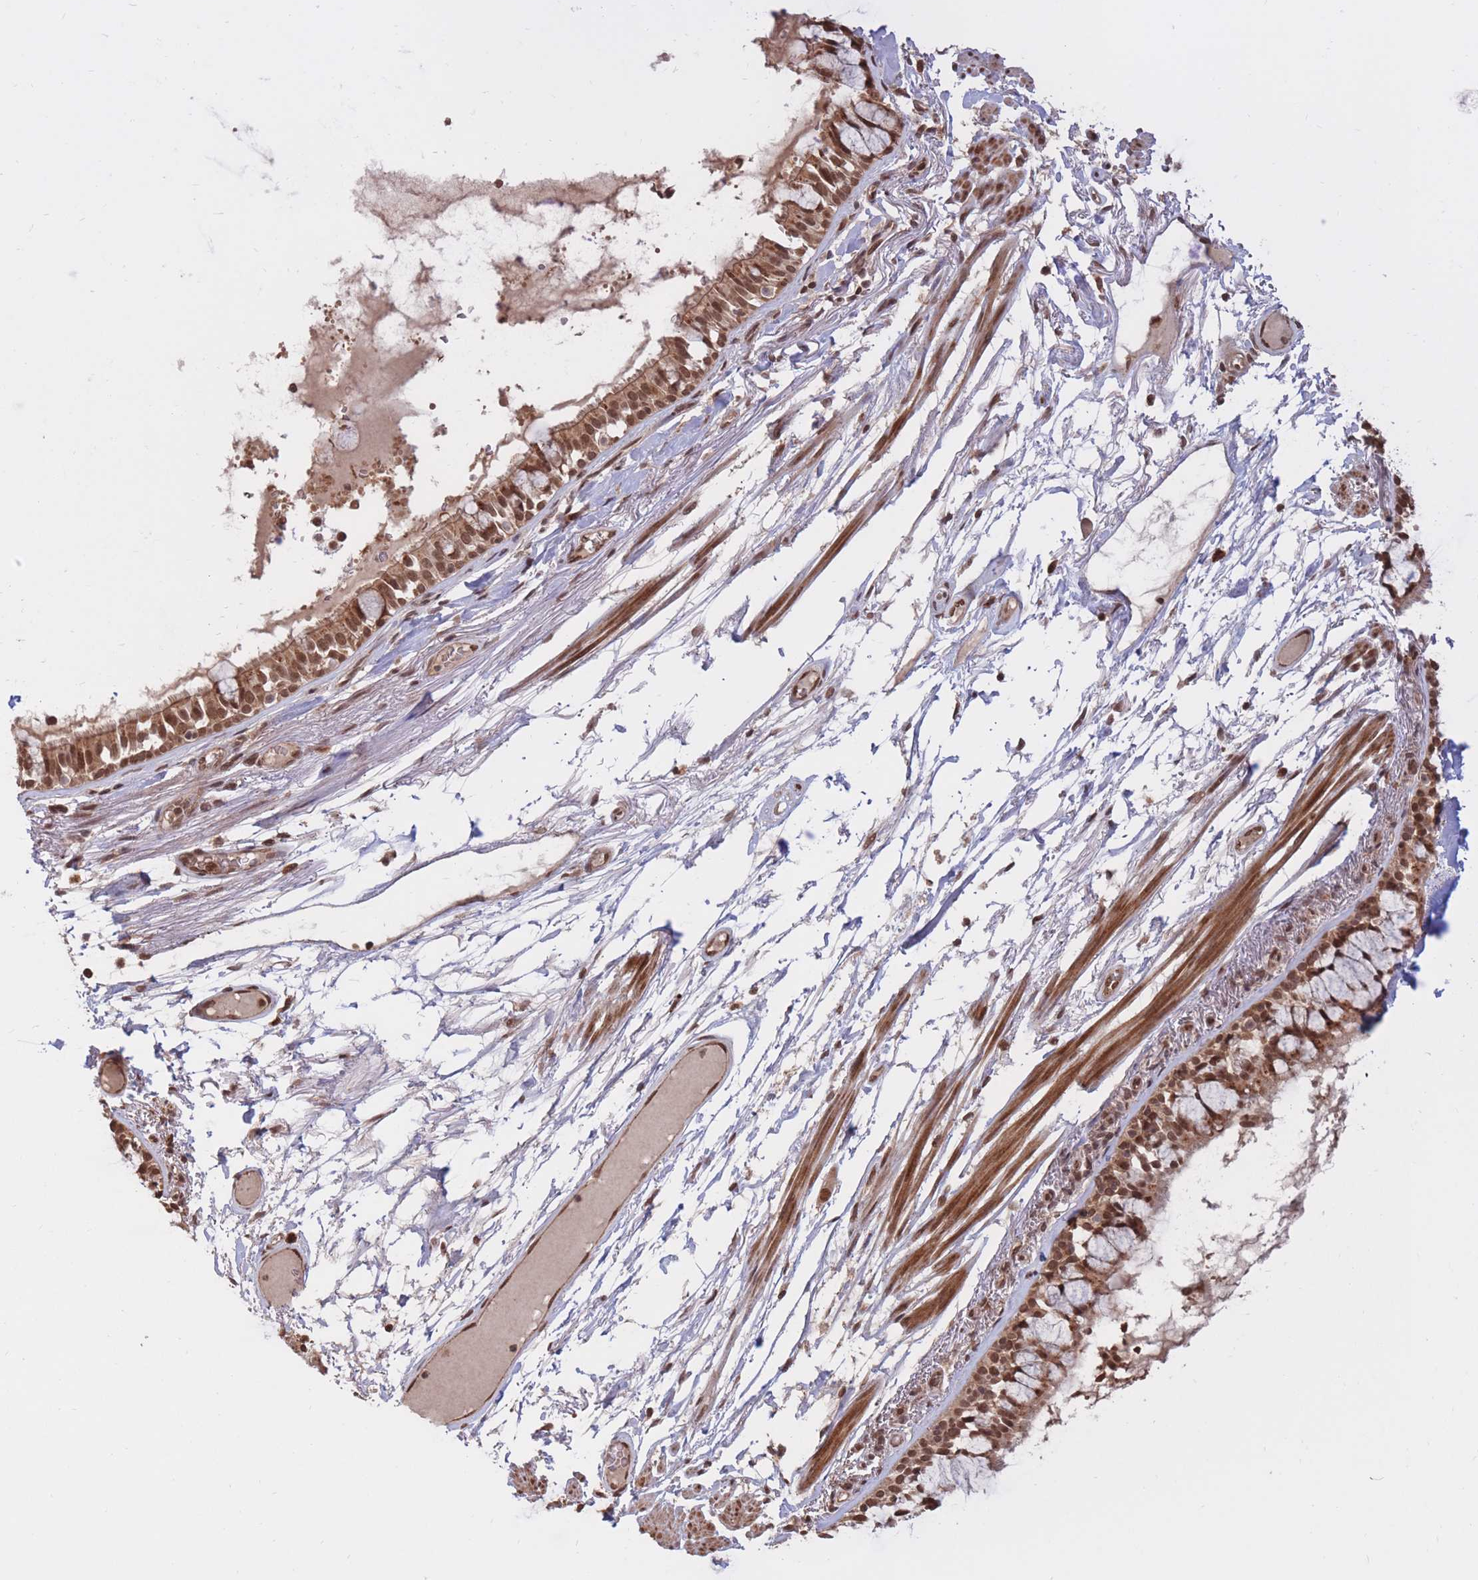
{"staining": {"intensity": "strong", "quantity": ">75%", "location": "cytoplasmic/membranous,nuclear"}, "tissue": "bronchus", "cell_type": "Respiratory epithelial cells", "image_type": "normal", "snomed": [{"axis": "morphology", "description": "Normal tissue, NOS"}, {"axis": "topography", "description": "Bronchus"}], "caption": "Immunohistochemistry of normal bronchus demonstrates high levels of strong cytoplasmic/membranous,nuclear expression in approximately >75% of respiratory epithelial cells.", "gene": "SRA1", "patient": {"sex": "male", "age": 70}}